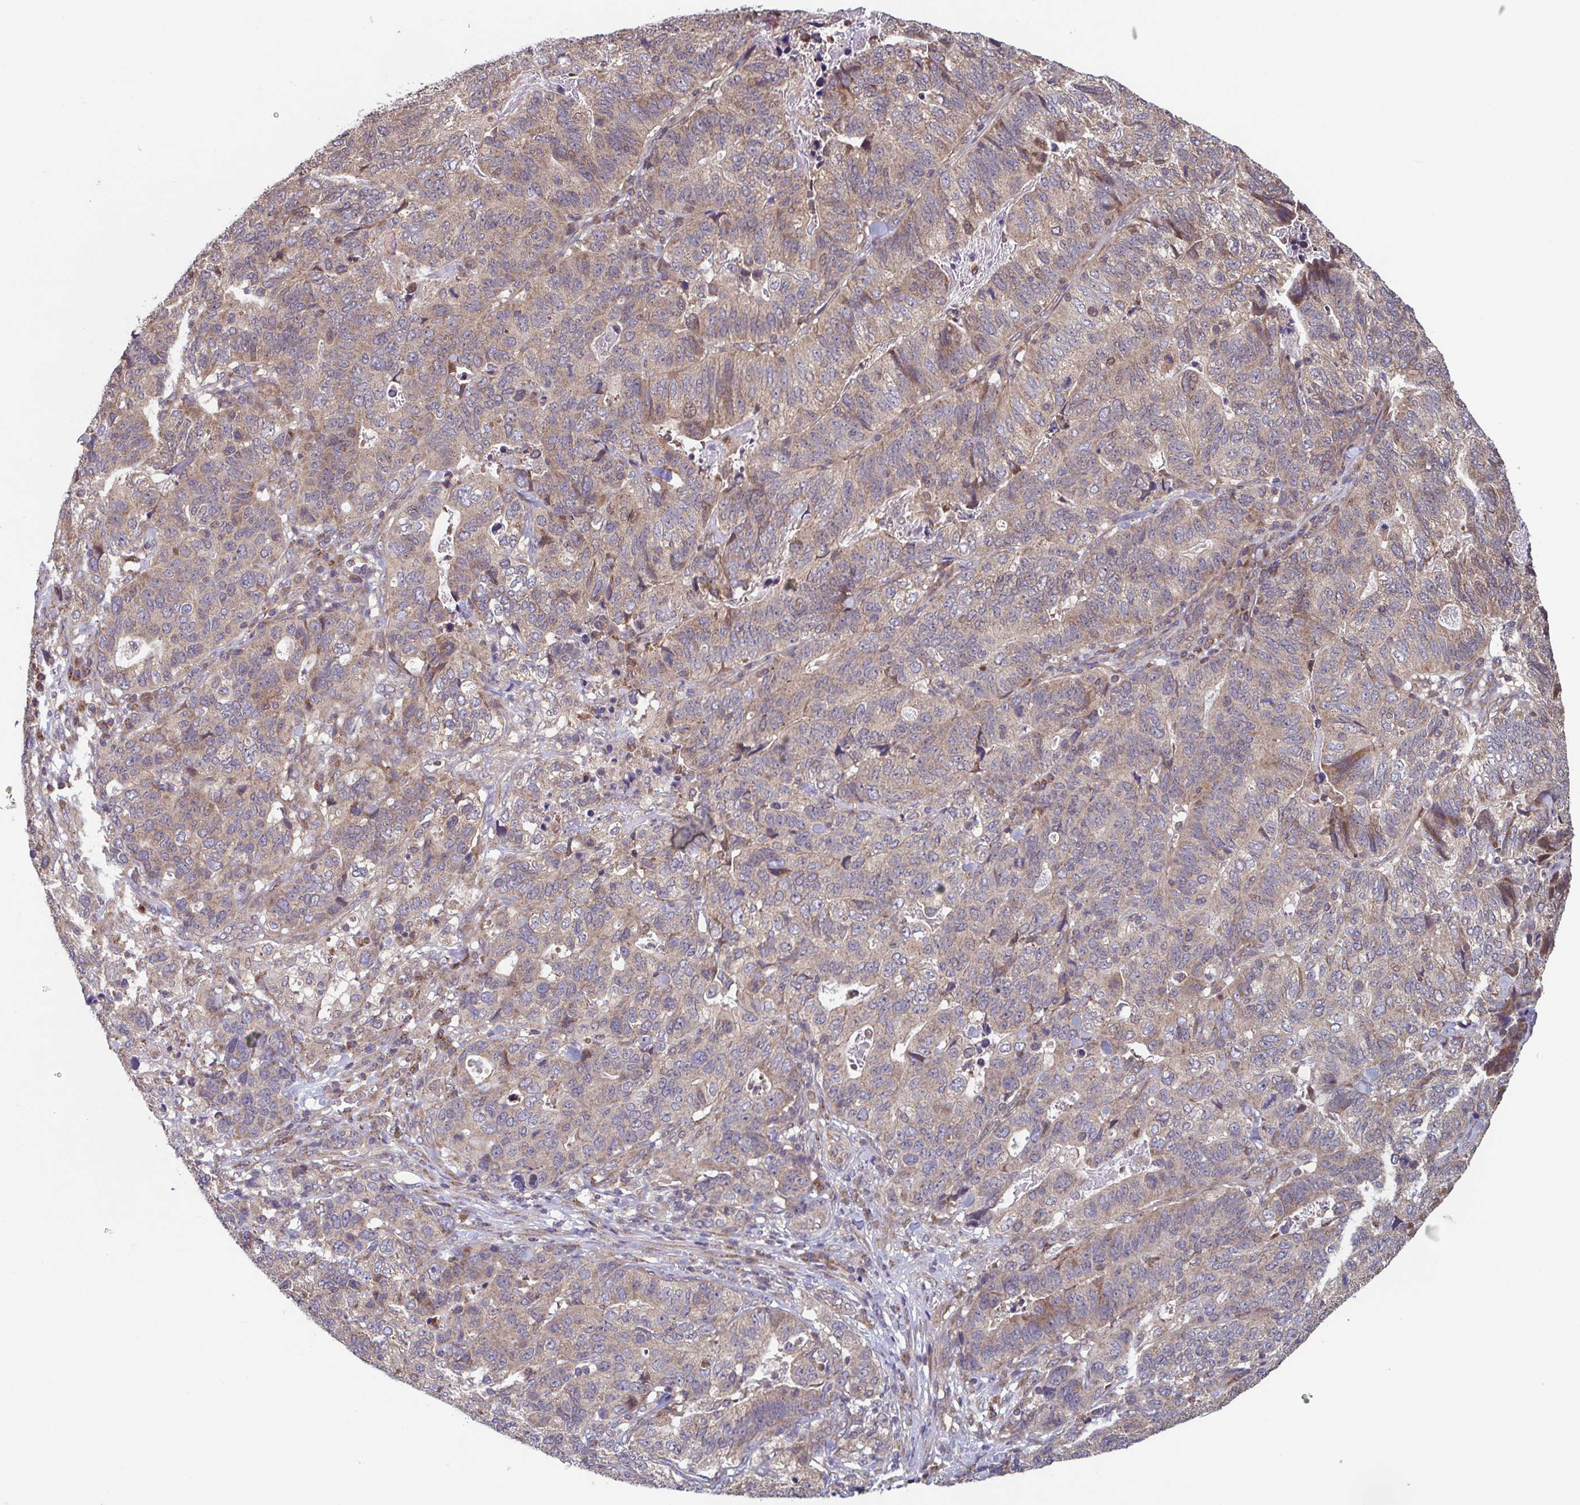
{"staining": {"intensity": "moderate", "quantity": "25%-75%", "location": "cytoplasmic/membranous"}, "tissue": "stomach cancer", "cell_type": "Tumor cells", "image_type": "cancer", "snomed": [{"axis": "morphology", "description": "Adenocarcinoma, NOS"}, {"axis": "topography", "description": "Stomach, upper"}], "caption": "Tumor cells show medium levels of moderate cytoplasmic/membranous positivity in about 25%-75% of cells in human stomach cancer.", "gene": "COPB1", "patient": {"sex": "female", "age": 67}}